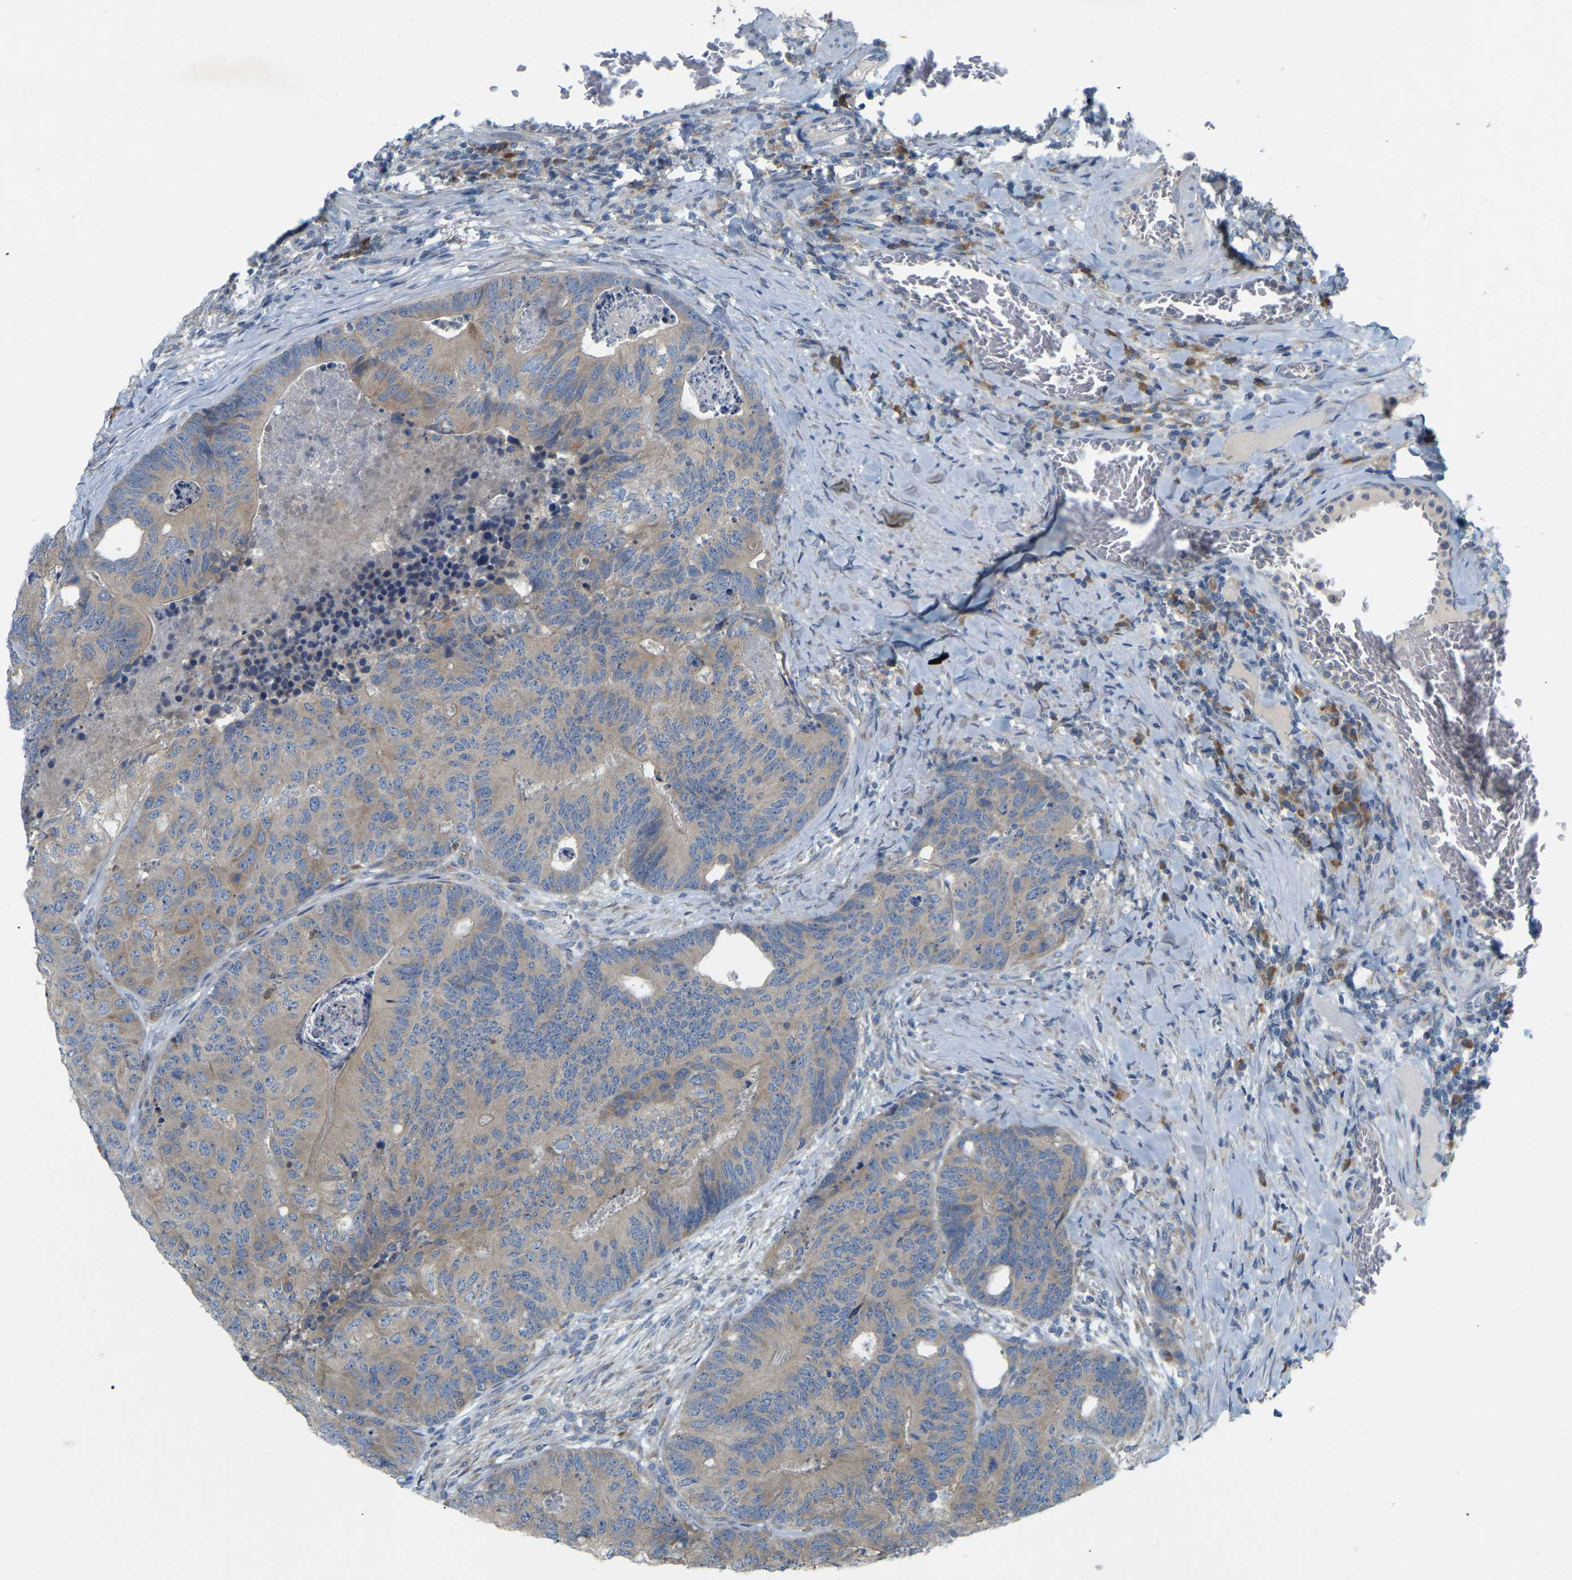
{"staining": {"intensity": "weak", "quantity": ">75%", "location": "cytoplasmic/membranous"}, "tissue": "colorectal cancer", "cell_type": "Tumor cells", "image_type": "cancer", "snomed": [{"axis": "morphology", "description": "Adenocarcinoma, NOS"}, {"axis": "topography", "description": "Colon"}], "caption": "High-magnification brightfield microscopy of colorectal cancer stained with DAB (3,3'-diaminobenzidine) (brown) and counterstained with hematoxylin (blue). tumor cells exhibit weak cytoplasmic/membranous staining is present in about>75% of cells.", "gene": "PARL", "patient": {"sex": "female", "age": 67}}